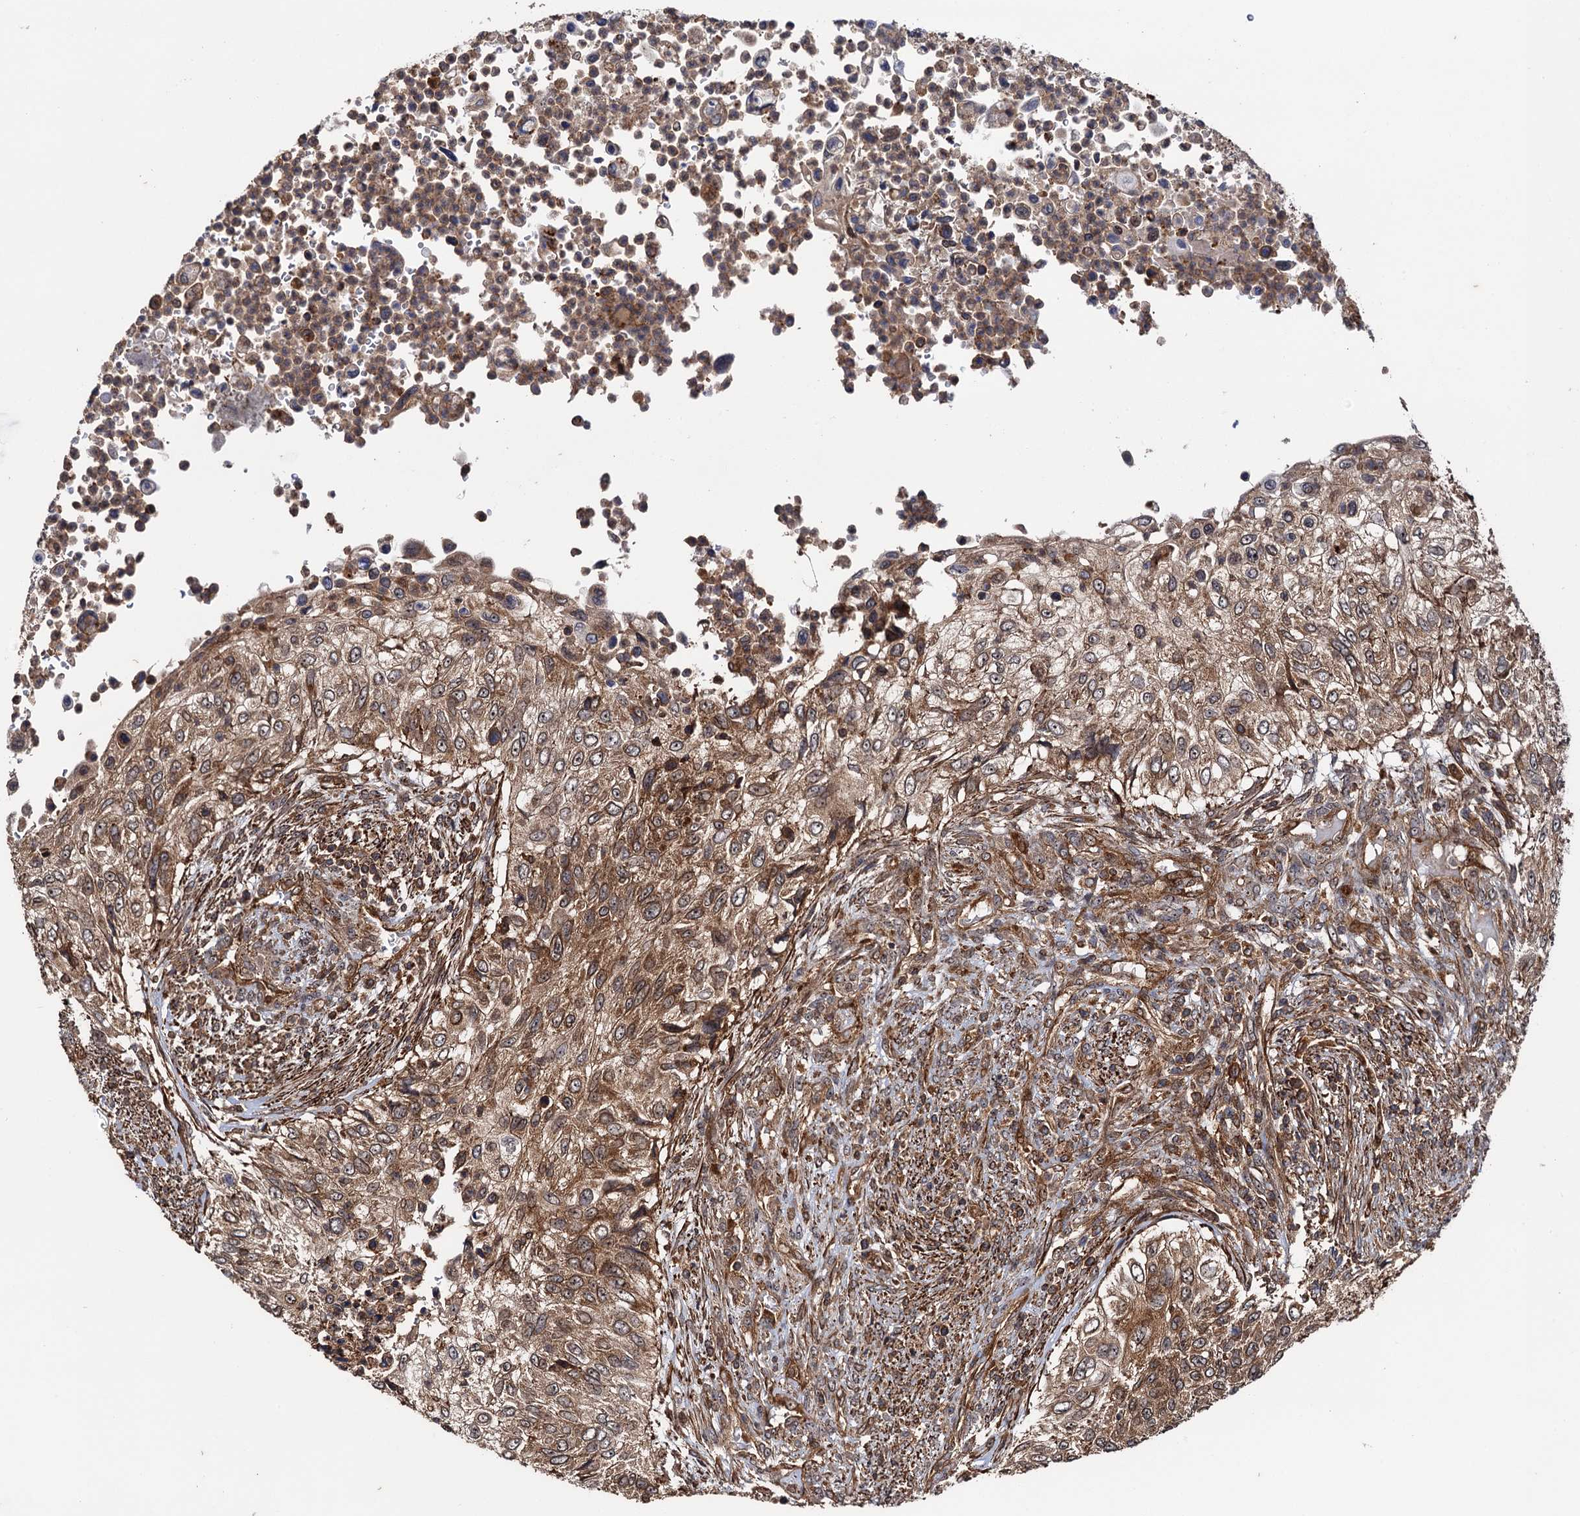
{"staining": {"intensity": "moderate", "quantity": ">75%", "location": "cytoplasmic/membranous"}, "tissue": "urothelial cancer", "cell_type": "Tumor cells", "image_type": "cancer", "snomed": [{"axis": "morphology", "description": "Urothelial carcinoma, High grade"}, {"axis": "topography", "description": "Urinary bladder"}], "caption": "Tumor cells reveal medium levels of moderate cytoplasmic/membranous positivity in approximately >75% of cells in urothelial cancer.", "gene": "BORA", "patient": {"sex": "female", "age": 60}}